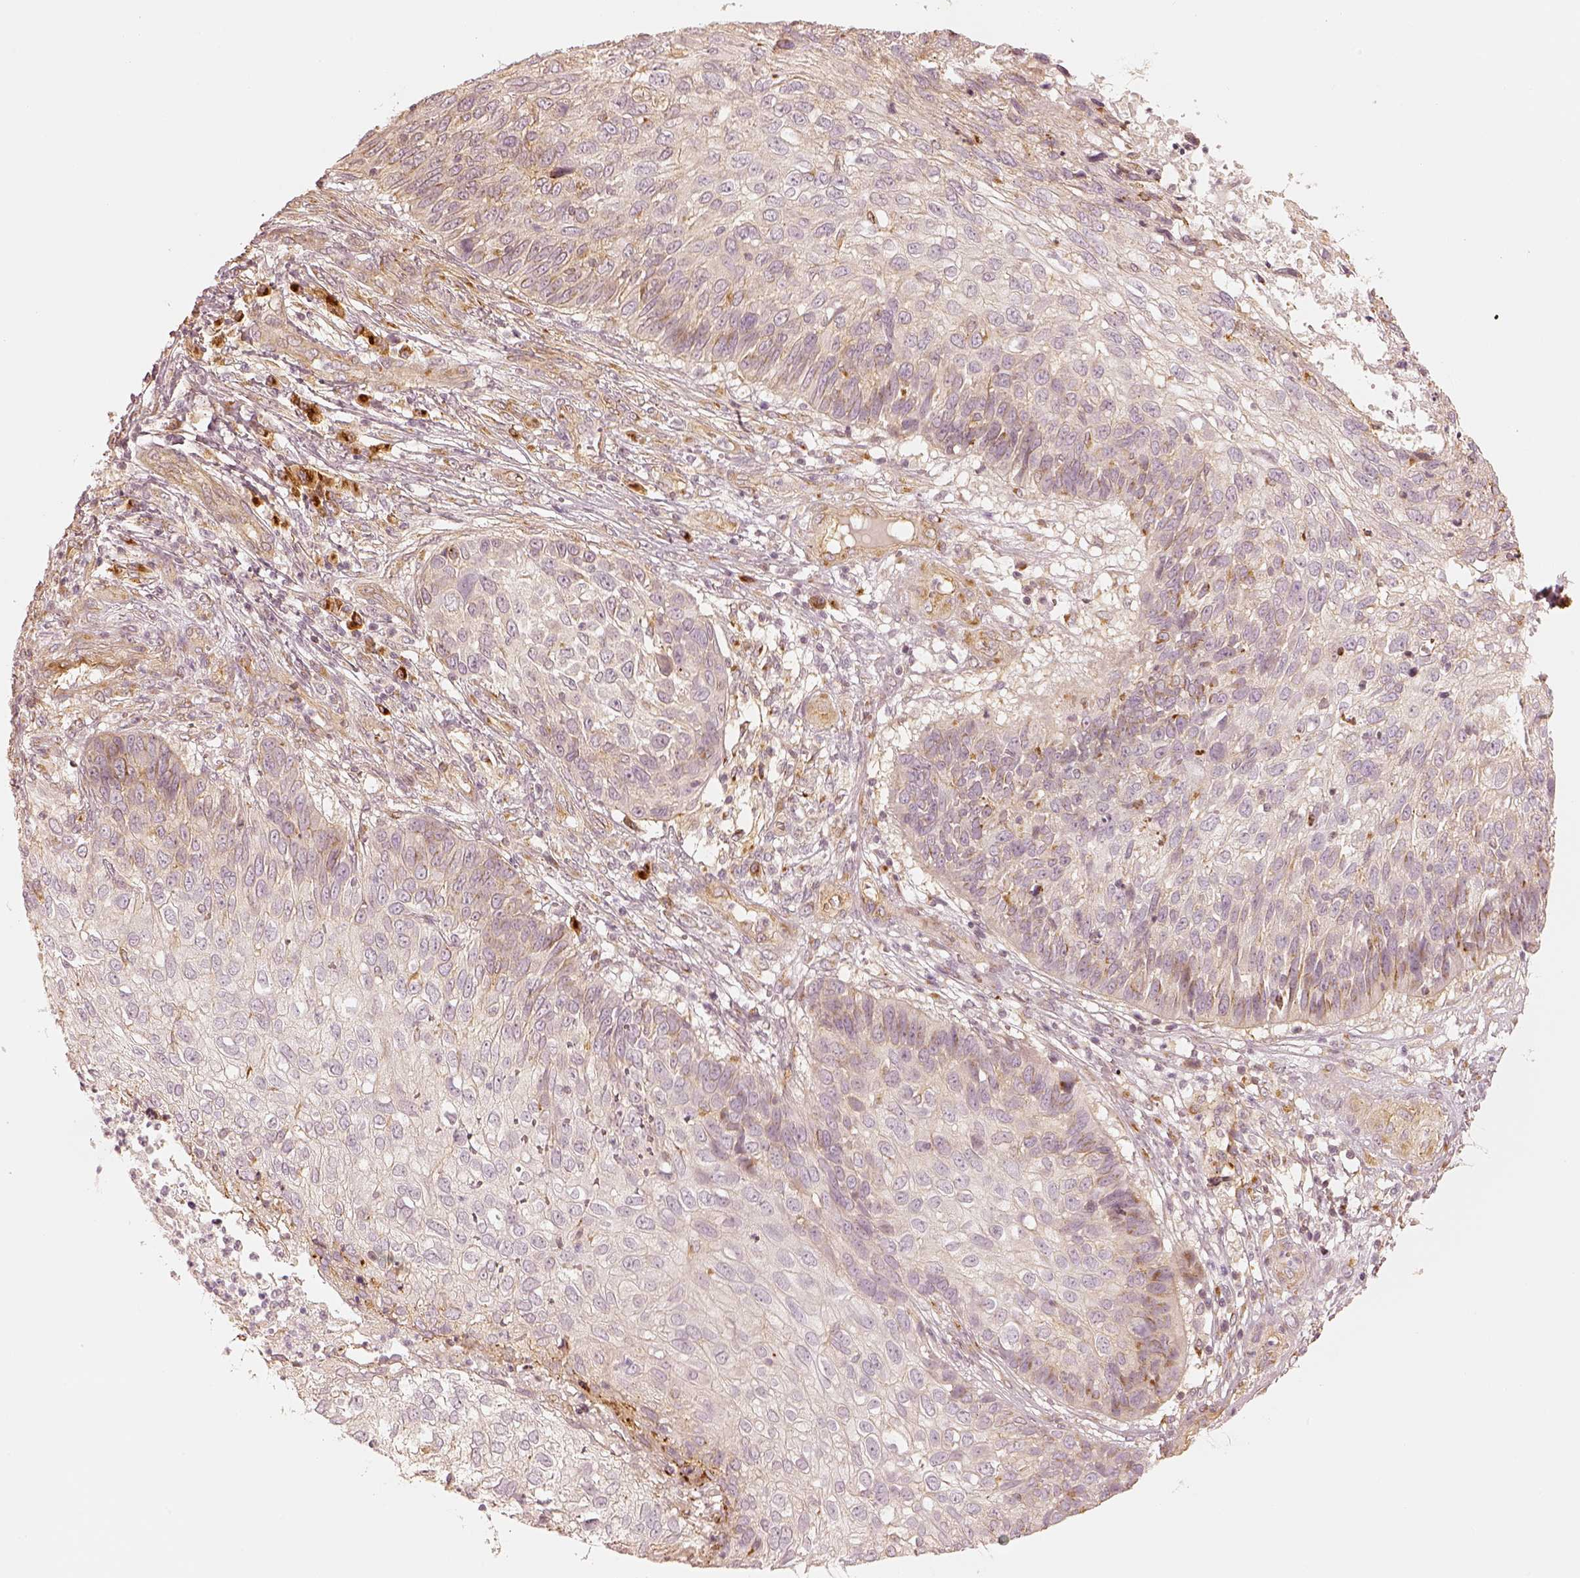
{"staining": {"intensity": "weak", "quantity": "<25%", "location": "cytoplasmic/membranous"}, "tissue": "skin cancer", "cell_type": "Tumor cells", "image_type": "cancer", "snomed": [{"axis": "morphology", "description": "Squamous cell carcinoma, NOS"}, {"axis": "topography", "description": "Skin"}], "caption": "High power microscopy micrograph of an immunohistochemistry (IHC) histopathology image of skin squamous cell carcinoma, revealing no significant positivity in tumor cells. (DAB immunohistochemistry visualized using brightfield microscopy, high magnification).", "gene": "GORASP2", "patient": {"sex": "male", "age": 92}}